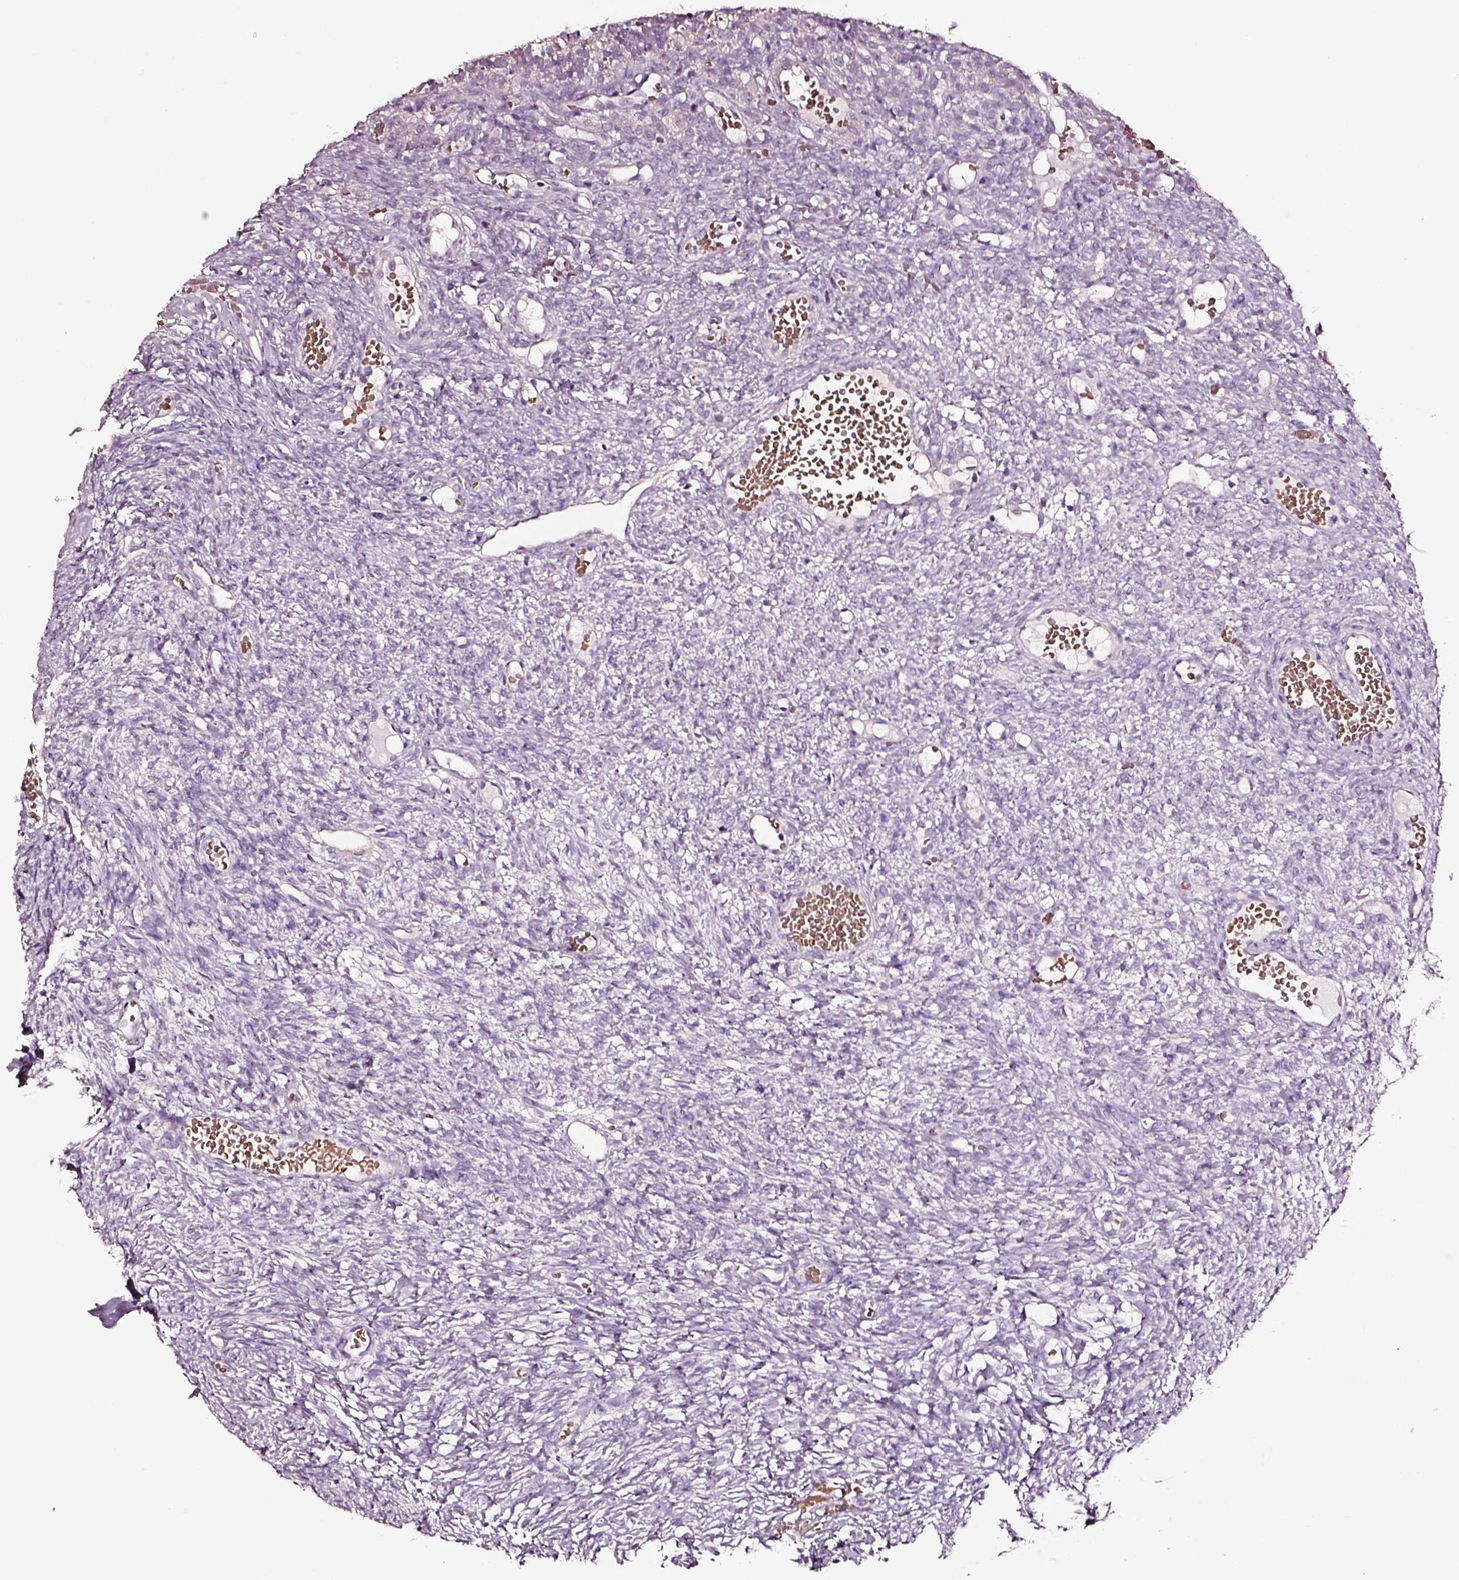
{"staining": {"intensity": "negative", "quantity": "none", "location": "none"}, "tissue": "ovary", "cell_type": "Ovarian stroma cells", "image_type": "normal", "snomed": [{"axis": "morphology", "description": "Normal tissue, NOS"}, {"axis": "topography", "description": "Ovary"}], "caption": "This is an immunohistochemistry histopathology image of normal human ovary. There is no positivity in ovarian stroma cells.", "gene": "AADAT", "patient": {"sex": "female", "age": 34}}